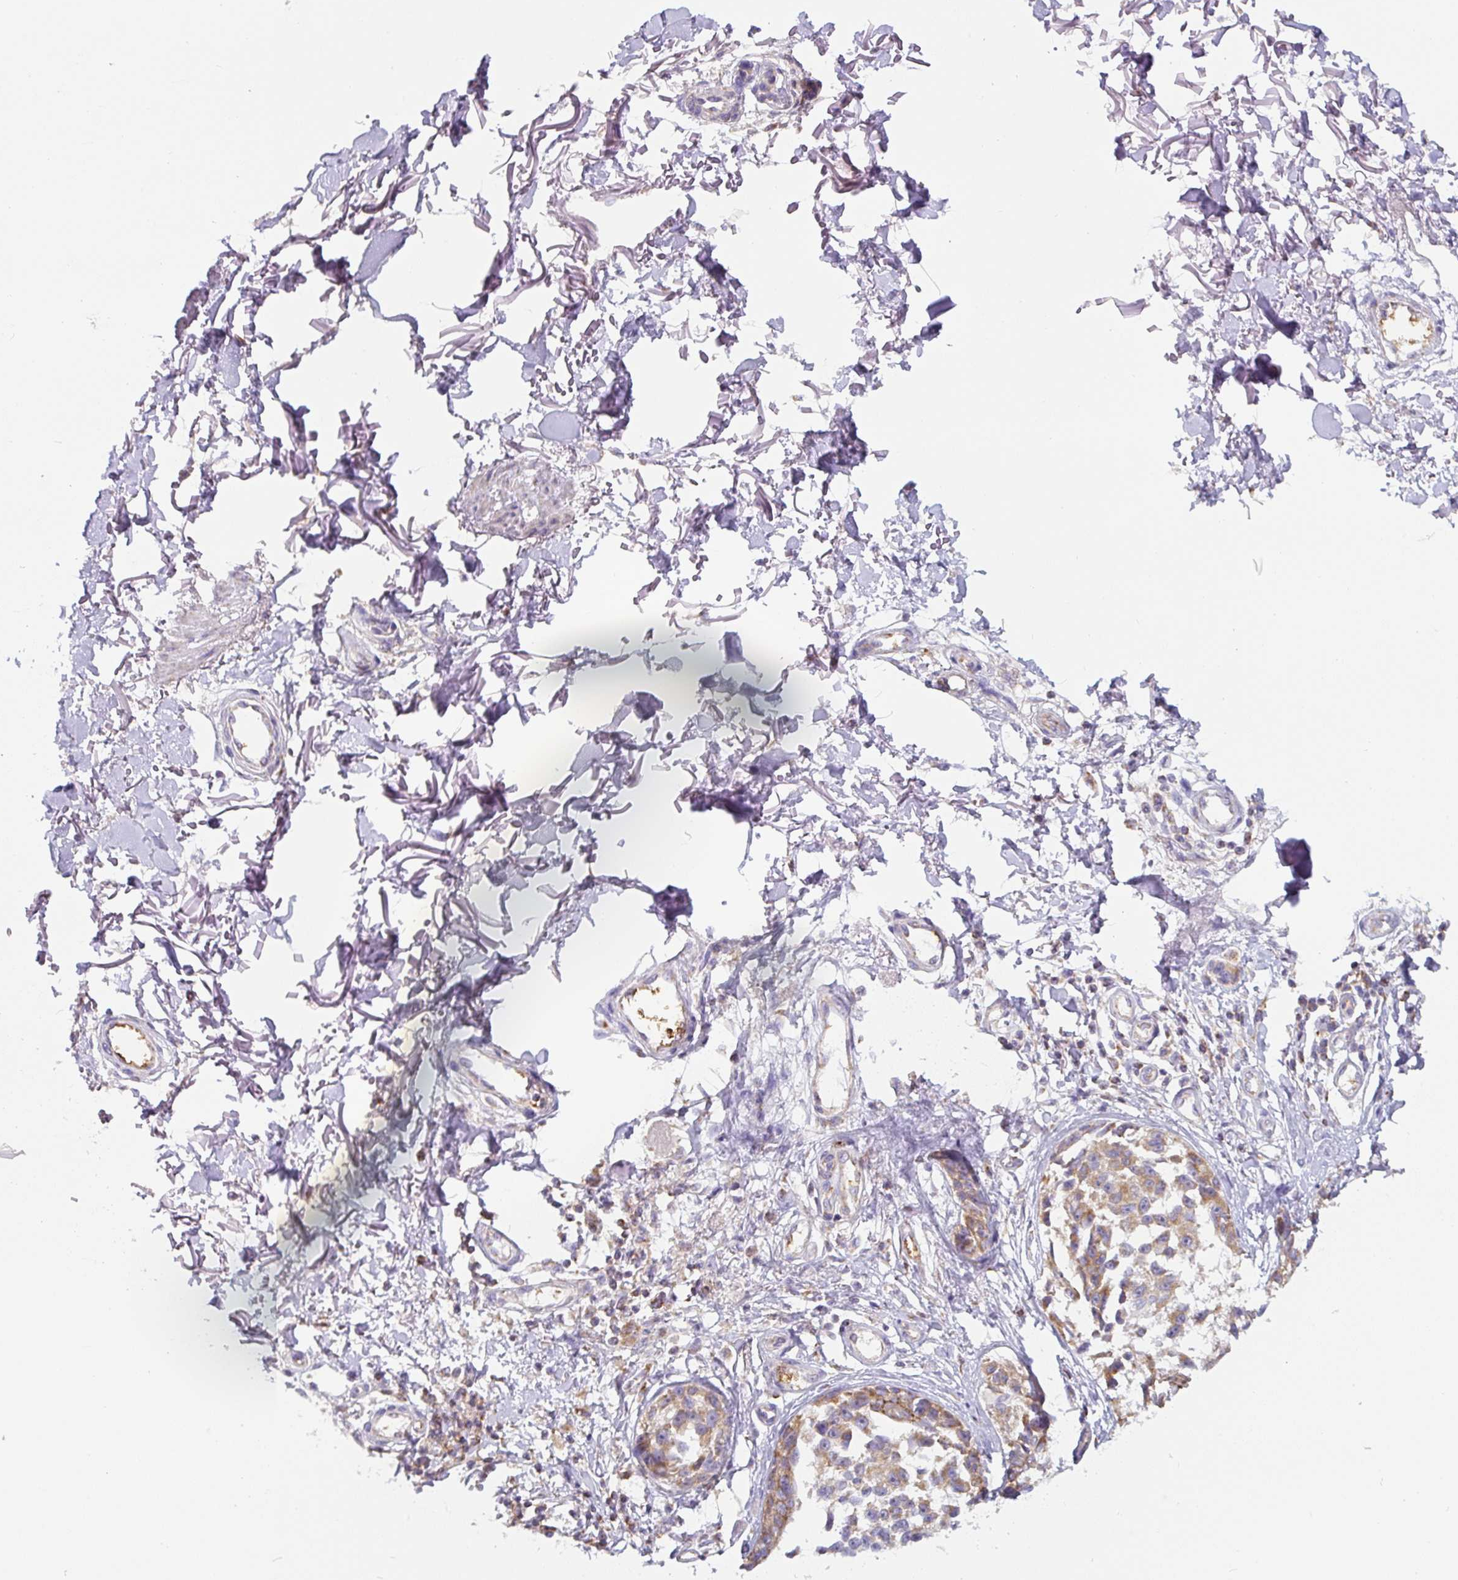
{"staining": {"intensity": "moderate", "quantity": ">75%", "location": "cytoplasmic/membranous"}, "tissue": "melanoma", "cell_type": "Tumor cells", "image_type": "cancer", "snomed": [{"axis": "morphology", "description": "Malignant melanoma, NOS"}, {"axis": "topography", "description": "Skin"}], "caption": "There is medium levels of moderate cytoplasmic/membranous positivity in tumor cells of melanoma, as demonstrated by immunohistochemical staining (brown color).", "gene": "MT-CO2", "patient": {"sex": "male", "age": 73}}